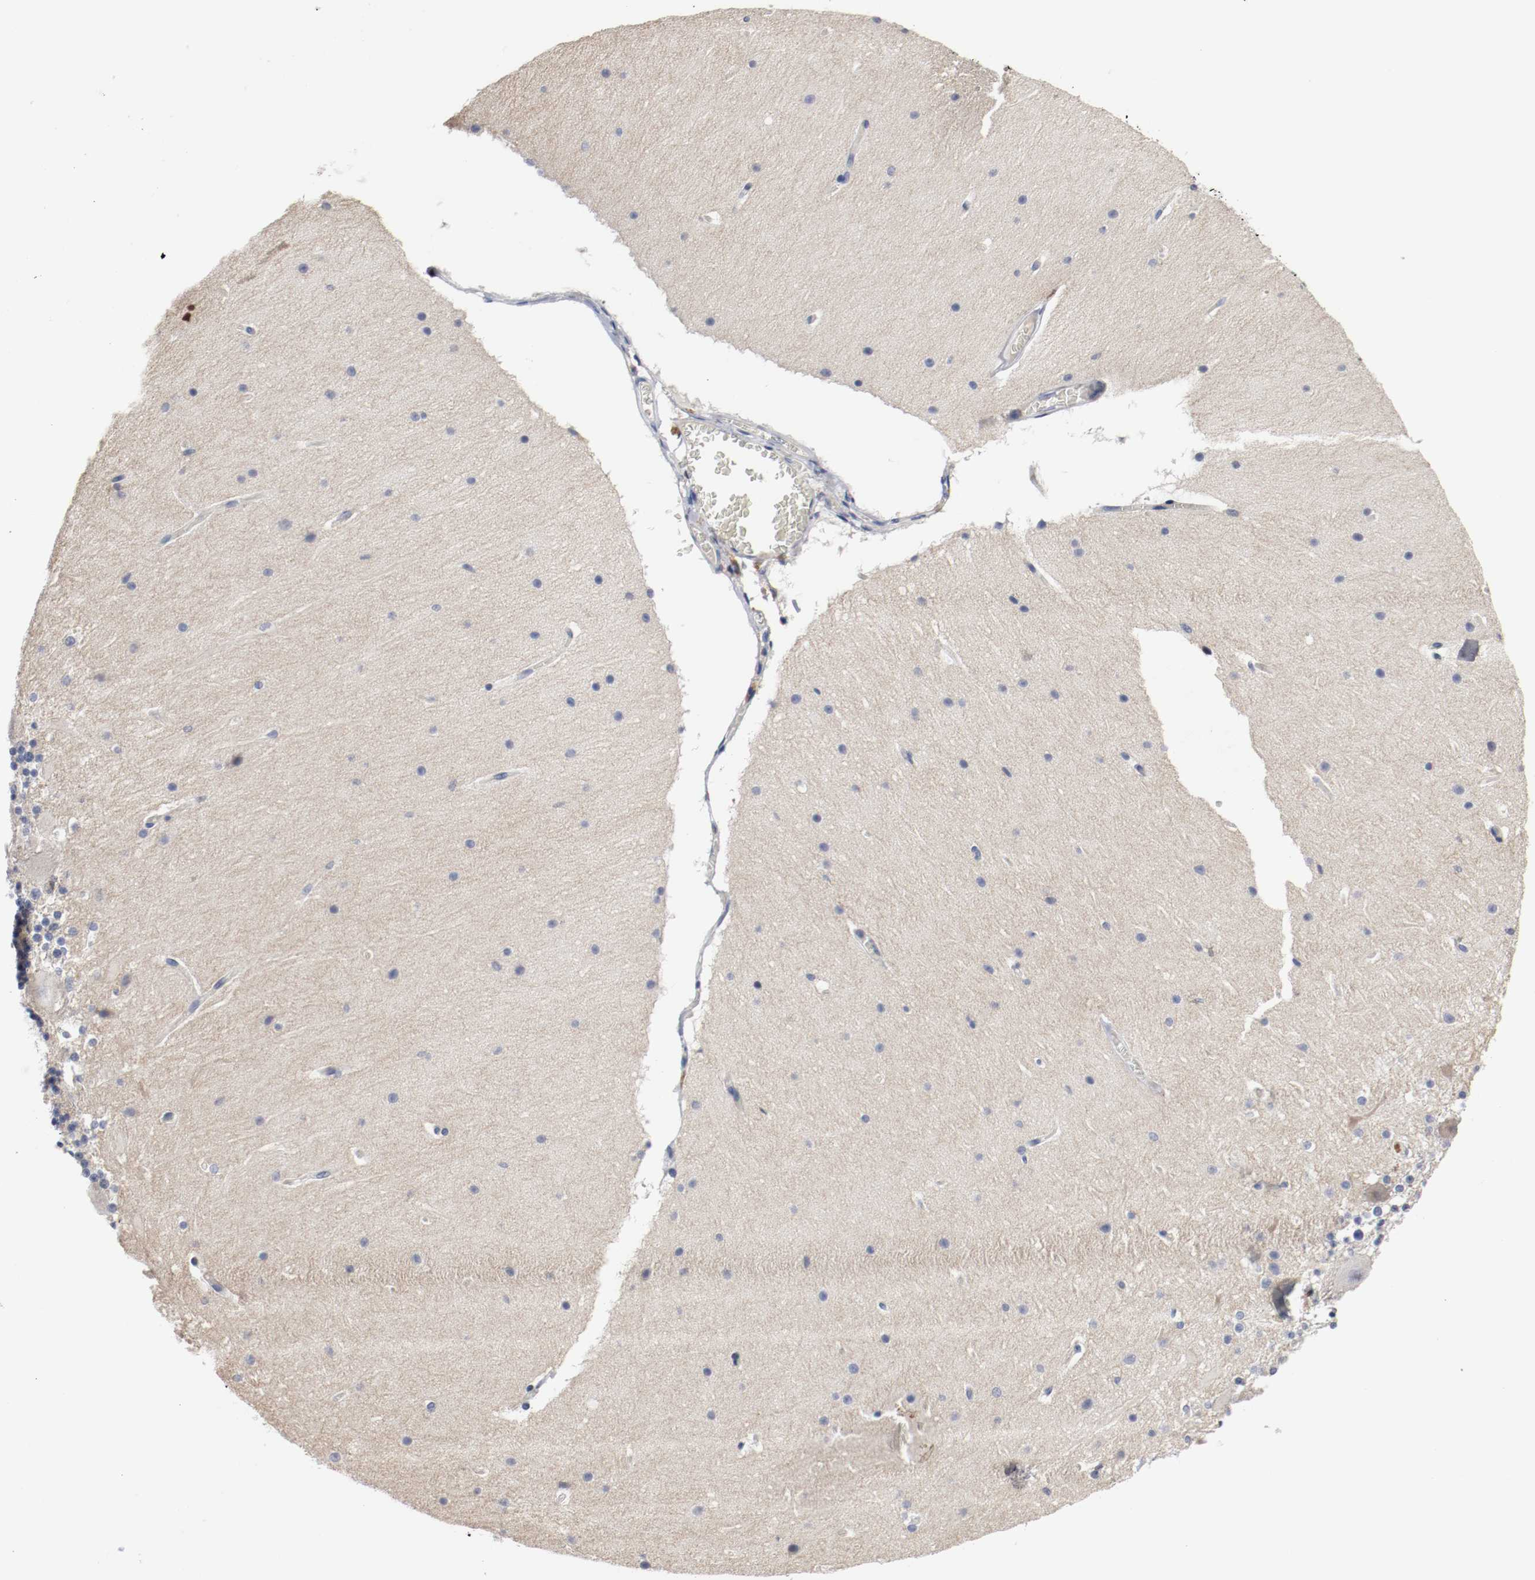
{"staining": {"intensity": "negative", "quantity": "none", "location": "none"}, "tissue": "cerebellum", "cell_type": "Cells in granular layer", "image_type": "normal", "snomed": [{"axis": "morphology", "description": "Normal tissue, NOS"}, {"axis": "topography", "description": "Cerebellum"}], "caption": "IHC photomicrograph of benign cerebellum: cerebellum stained with DAB (3,3'-diaminobenzidine) displays no significant protein staining in cells in granular layer. (IHC, brightfield microscopy, high magnification).", "gene": "MCM6", "patient": {"sex": "female", "age": 19}}